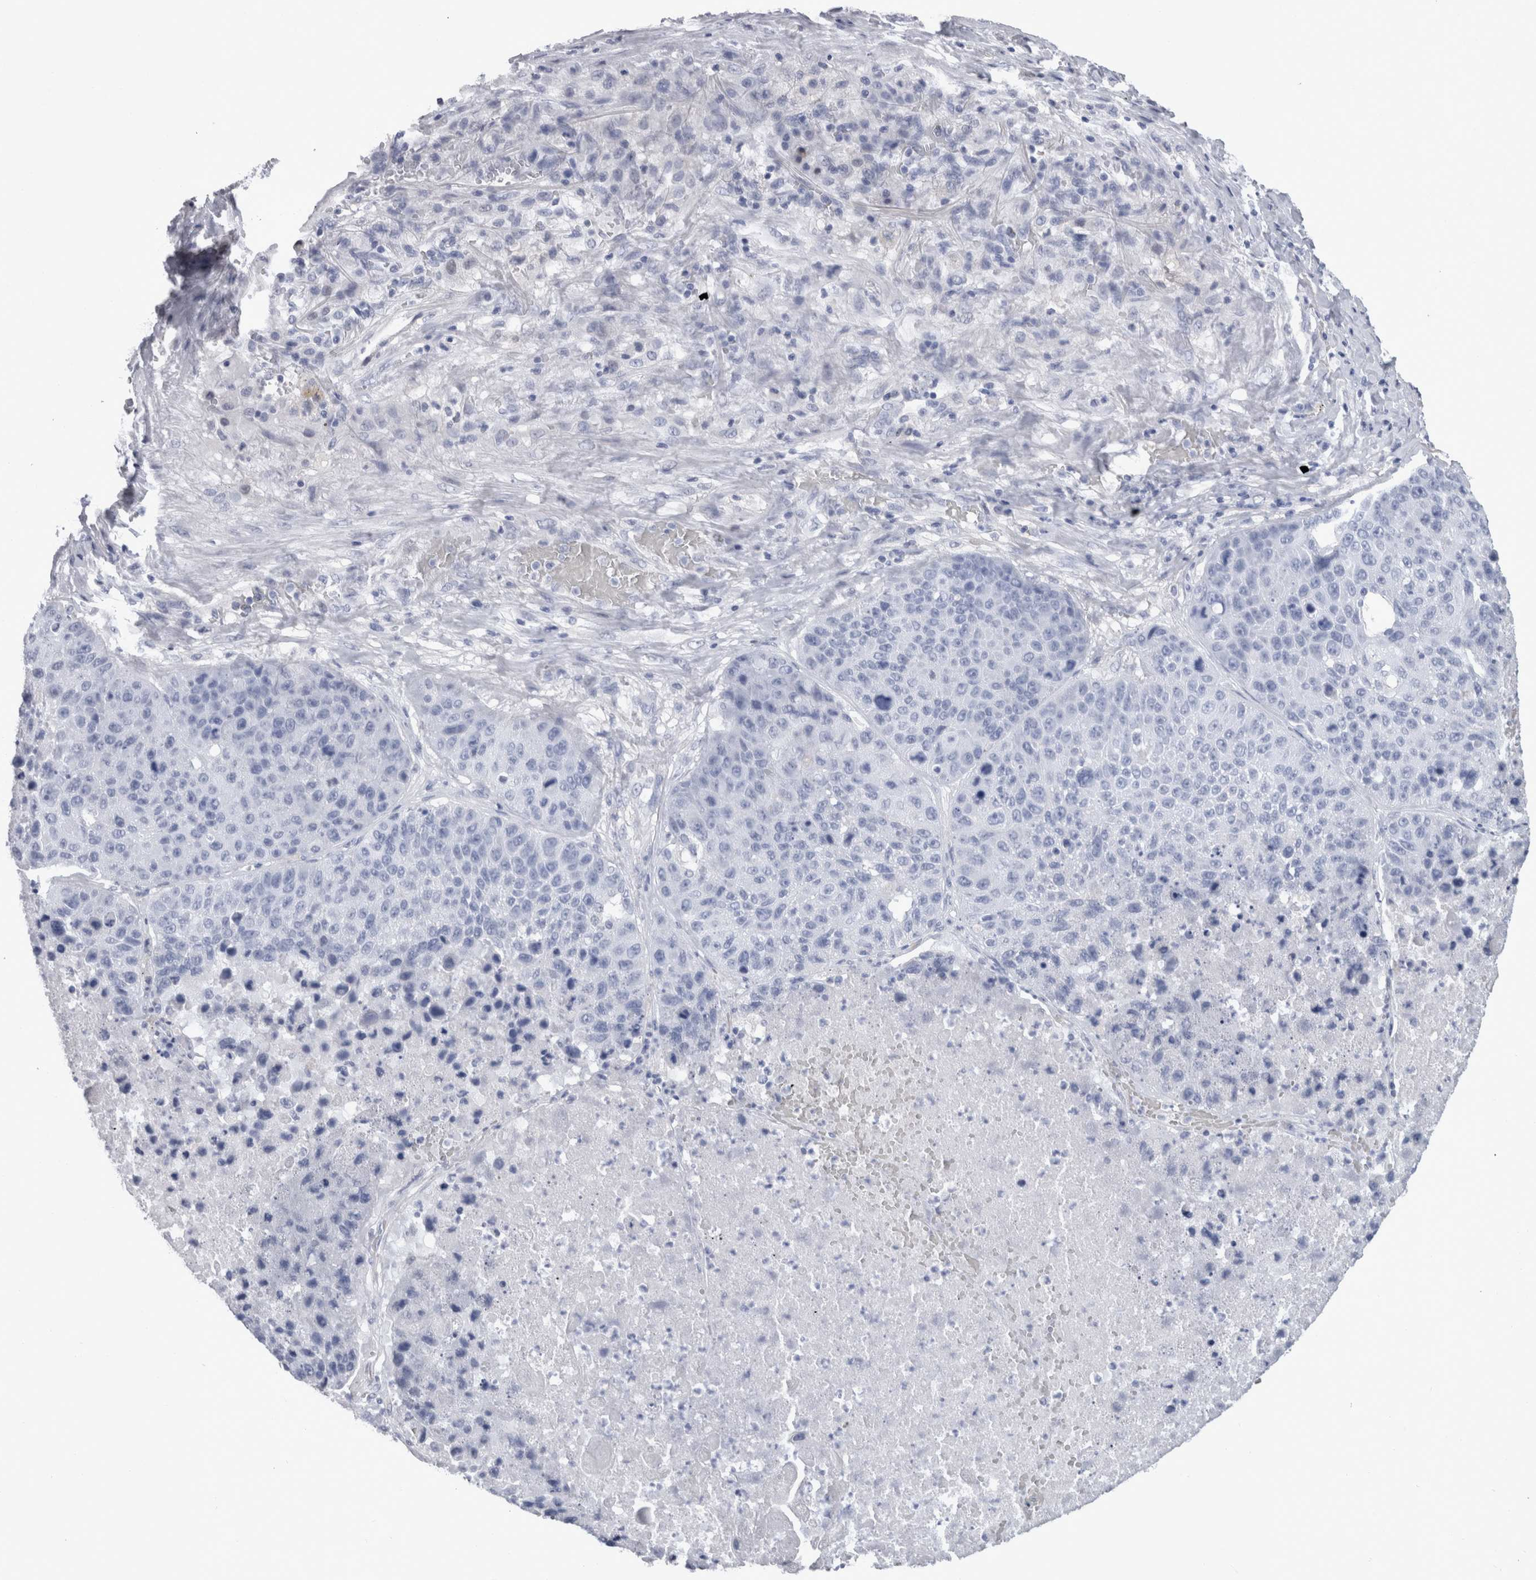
{"staining": {"intensity": "negative", "quantity": "none", "location": "none"}, "tissue": "lung cancer", "cell_type": "Tumor cells", "image_type": "cancer", "snomed": [{"axis": "morphology", "description": "Squamous cell carcinoma, NOS"}, {"axis": "topography", "description": "Lung"}], "caption": "DAB (3,3'-diaminobenzidine) immunohistochemical staining of squamous cell carcinoma (lung) exhibits no significant staining in tumor cells.", "gene": "CA8", "patient": {"sex": "male", "age": 61}}